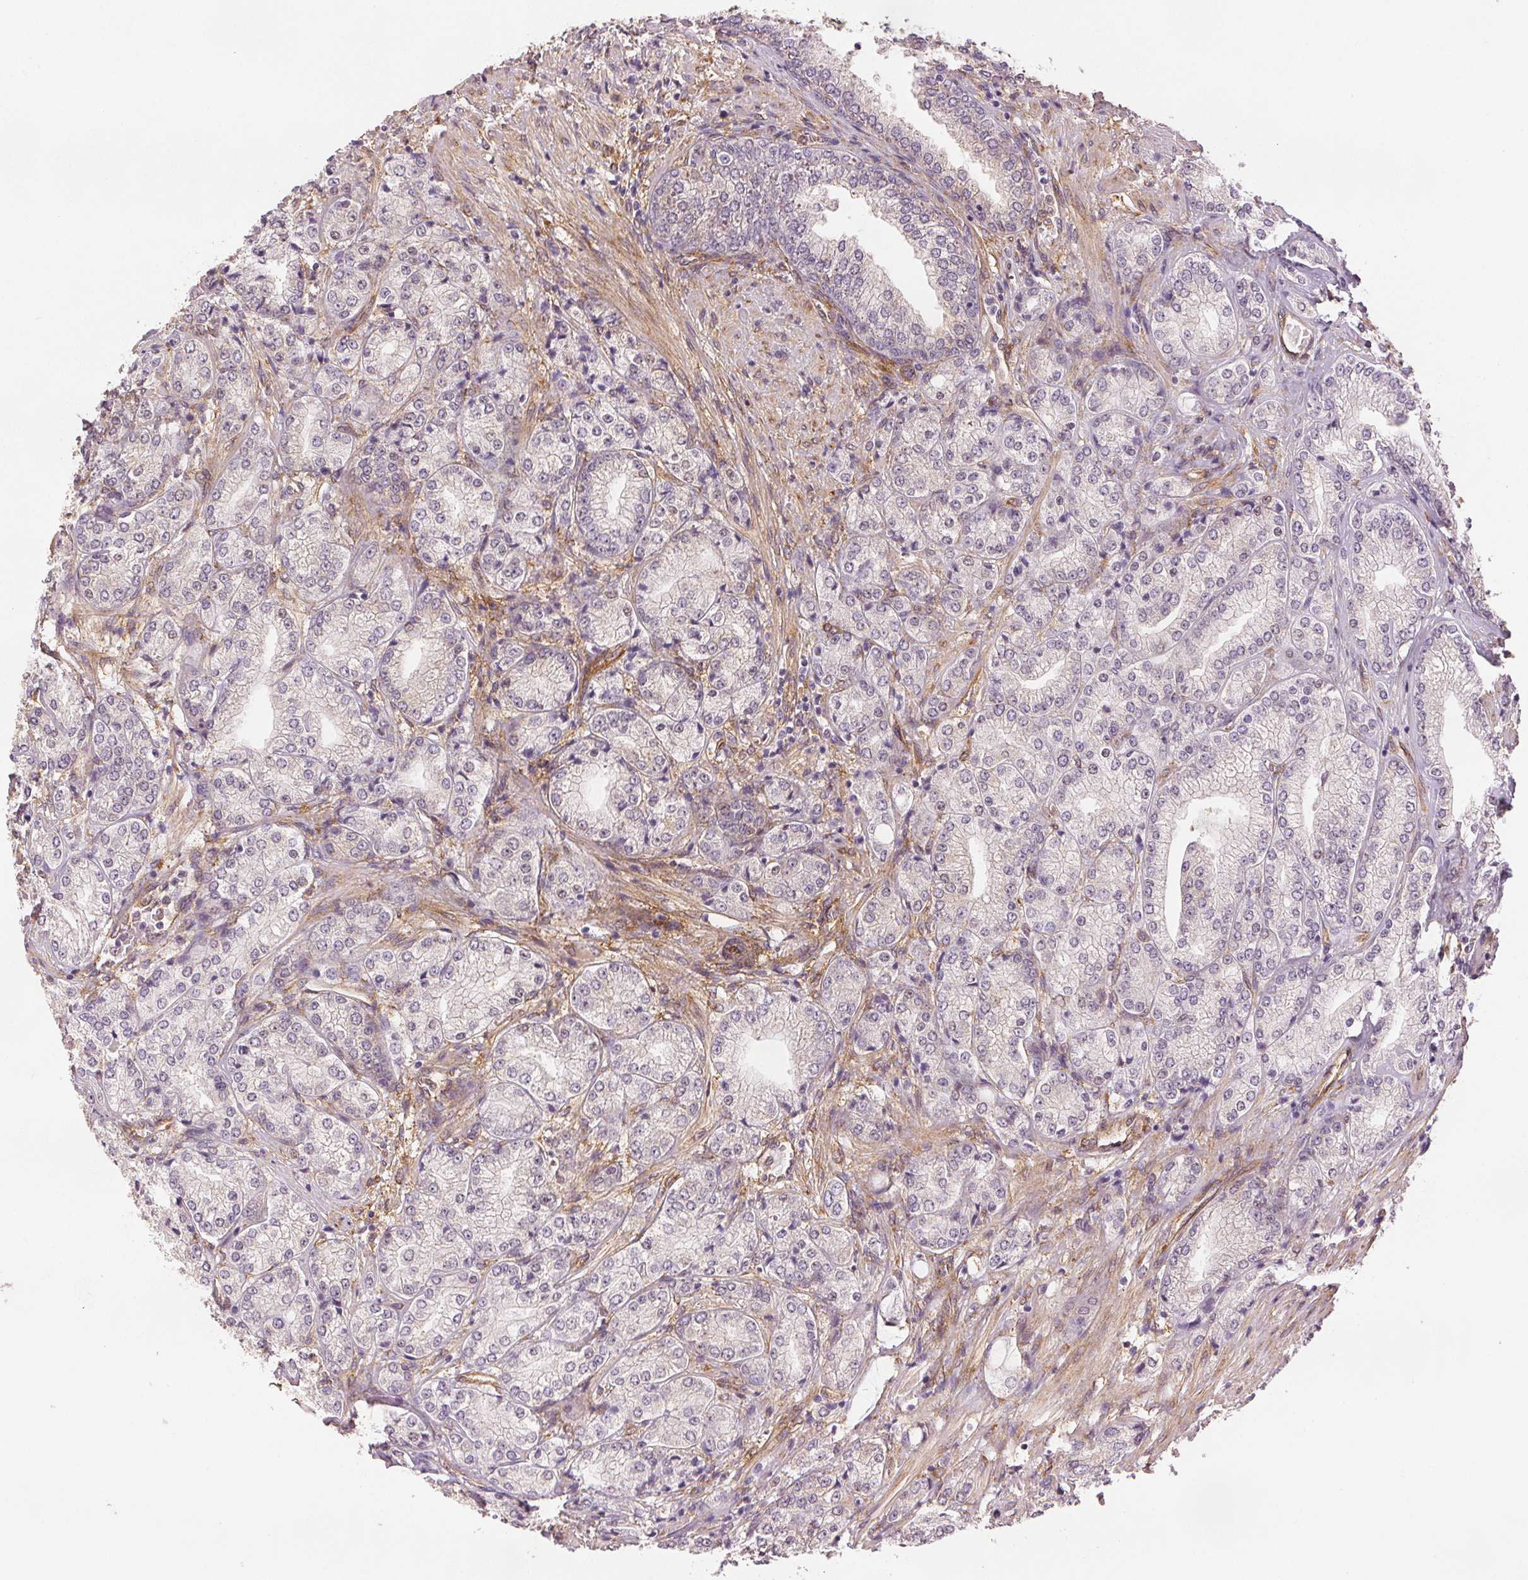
{"staining": {"intensity": "negative", "quantity": "none", "location": "none"}, "tissue": "prostate cancer", "cell_type": "Tumor cells", "image_type": "cancer", "snomed": [{"axis": "morphology", "description": "Adenocarcinoma, NOS"}, {"axis": "topography", "description": "Prostate"}], "caption": "Tumor cells are negative for protein expression in human prostate cancer.", "gene": "DIAPH2", "patient": {"sex": "male", "age": 63}}